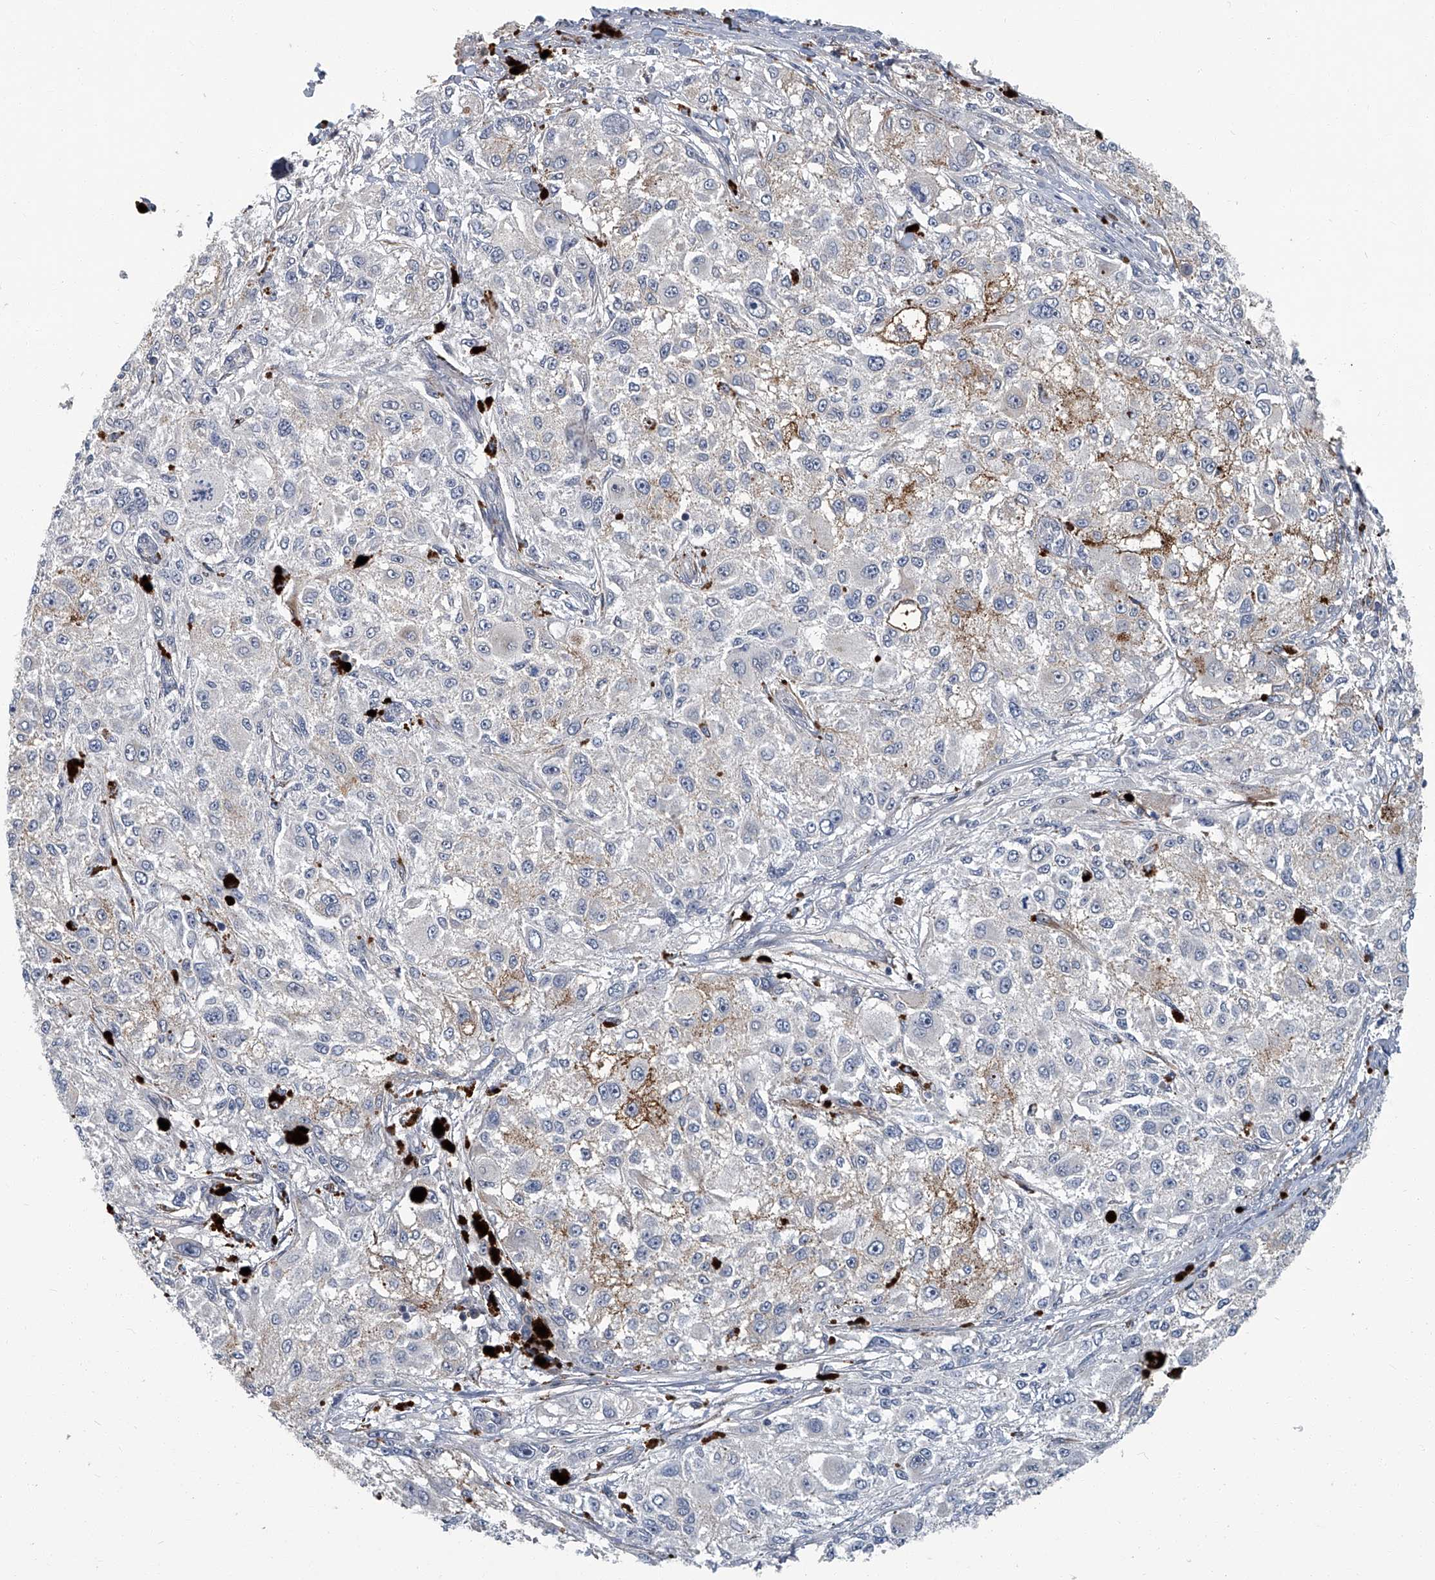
{"staining": {"intensity": "moderate", "quantity": "<25%", "location": "cytoplasmic/membranous"}, "tissue": "melanoma", "cell_type": "Tumor cells", "image_type": "cancer", "snomed": [{"axis": "morphology", "description": "Necrosis, NOS"}, {"axis": "morphology", "description": "Malignant melanoma, NOS"}, {"axis": "topography", "description": "Skin"}], "caption": "The micrograph displays staining of malignant melanoma, revealing moderate cytoplasmic/membranous protein positivity (brown color) within tumor cells.", "gene": "AKNAD1", "patient": {"sex": "female", "age": 87}}